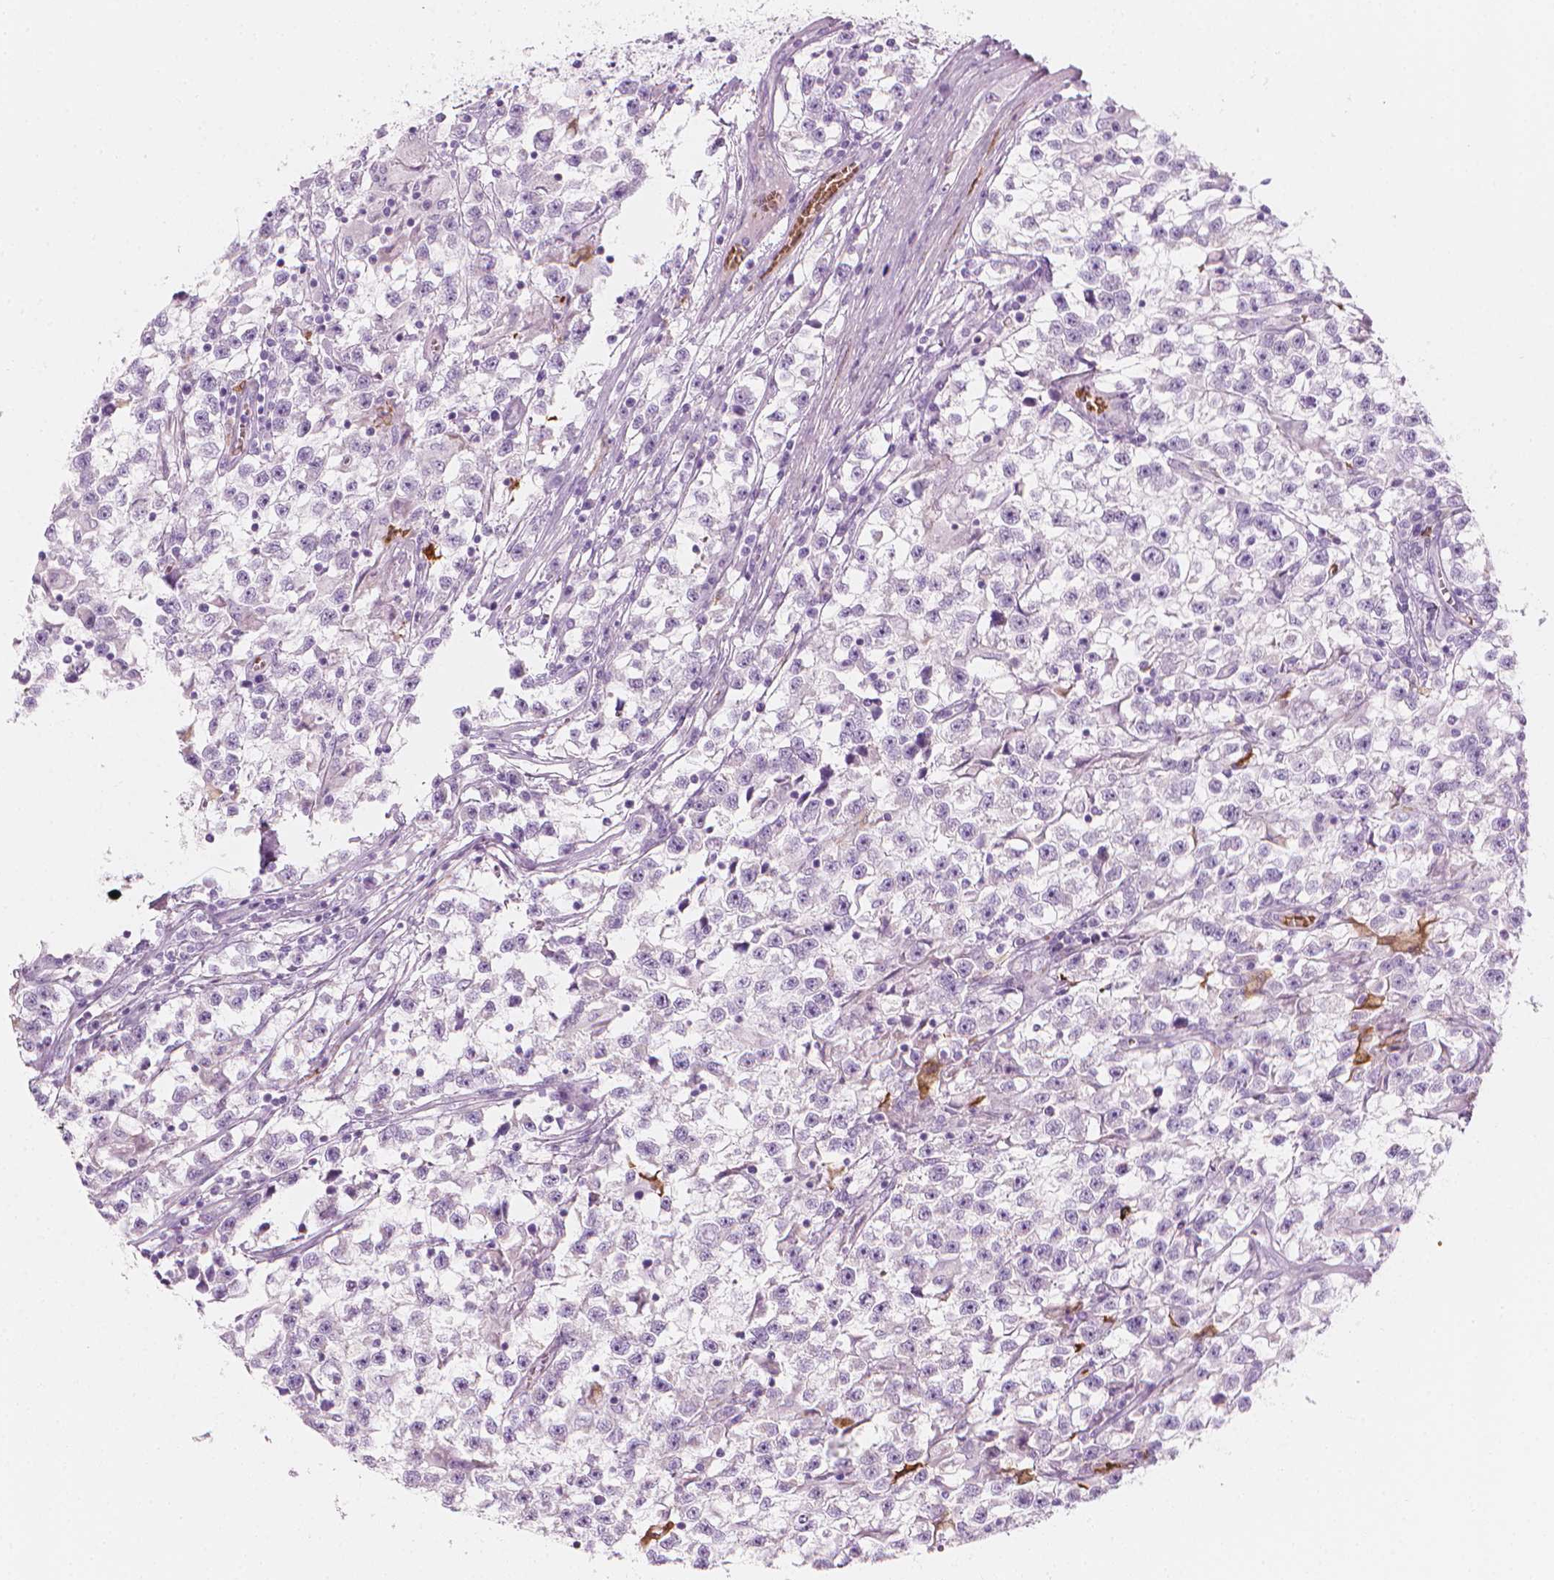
{"staining": {"intensity": "negative", "quantity": "none", "location": "none"}, "tissue": "testis cancer", "cell_type": "Tumor cells", "image_type": "cancer", "snomed": [{"axis": "morphology", "description": "Seminoma, NOS"}, {"axis": "topography", "description": "Testis"}], "caption": "The histopathology image displays no significant positivity in tumor cells of testis seminoma. (DAB (3,3'-diaminobenzidine) immunohistochemistry with hematoxylin counter stain).", "gene": "CES1", "patient": {"sex": "male", "age": 31}}